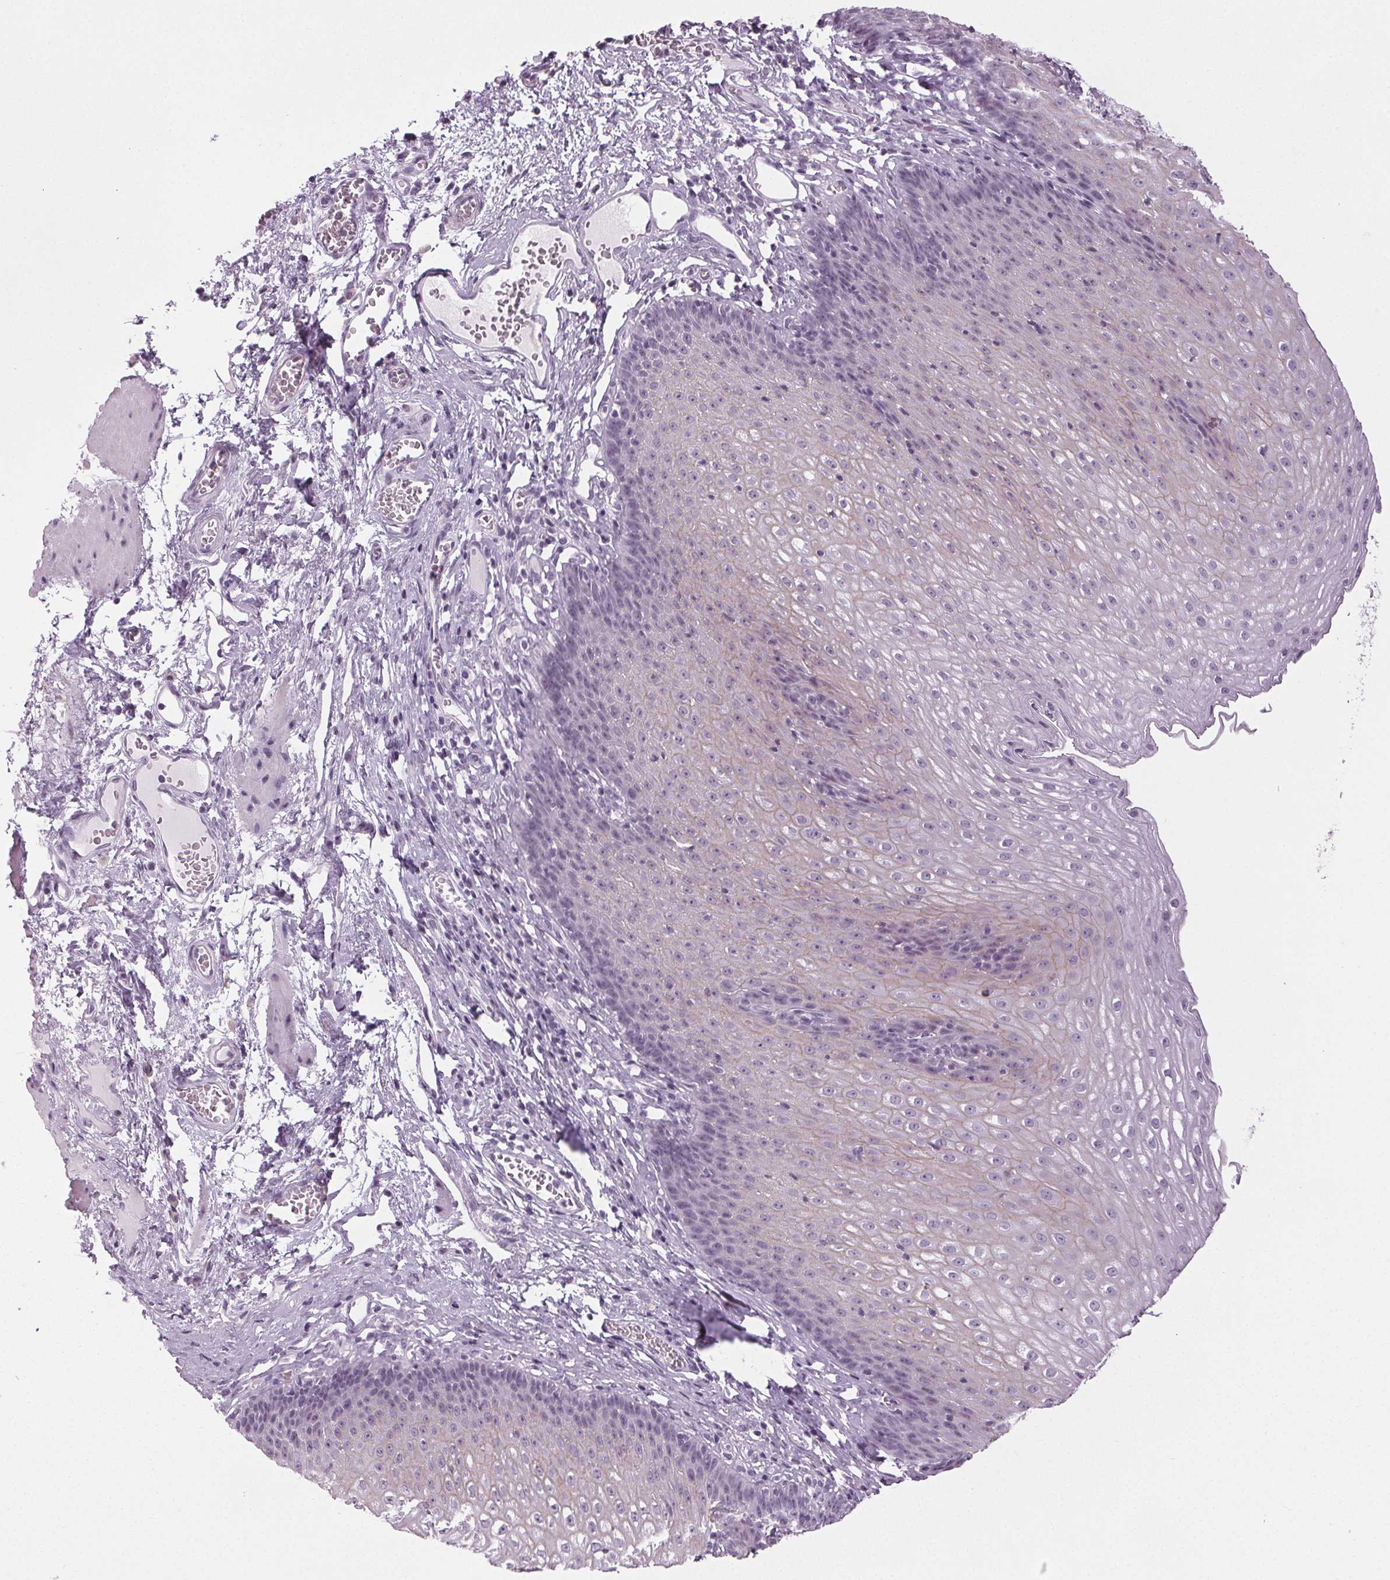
{"staining": {"intensity": "weak", "quantity": "<25%", "location": "cytoplasmic/membranous"}, "tissue": "esophagus", "cell_type": "Squamous epithelial cells", "image_type": "normal", "snomed": [{"axis": "morphology", "description": "Normal tissue, NOS"}, {"axis": "topography", "description": "Esophagus"}], "caption": "There is no significant positivity in squamous epithelial cells of esophagus. The staining is performed using DAB (3,3'-diaminobenzidine) brown chromogen with nuclei counter-stained in using hematoxylin.", "gene": "IGF2BP1", "patient": {"sex": "male", "age": 72}}